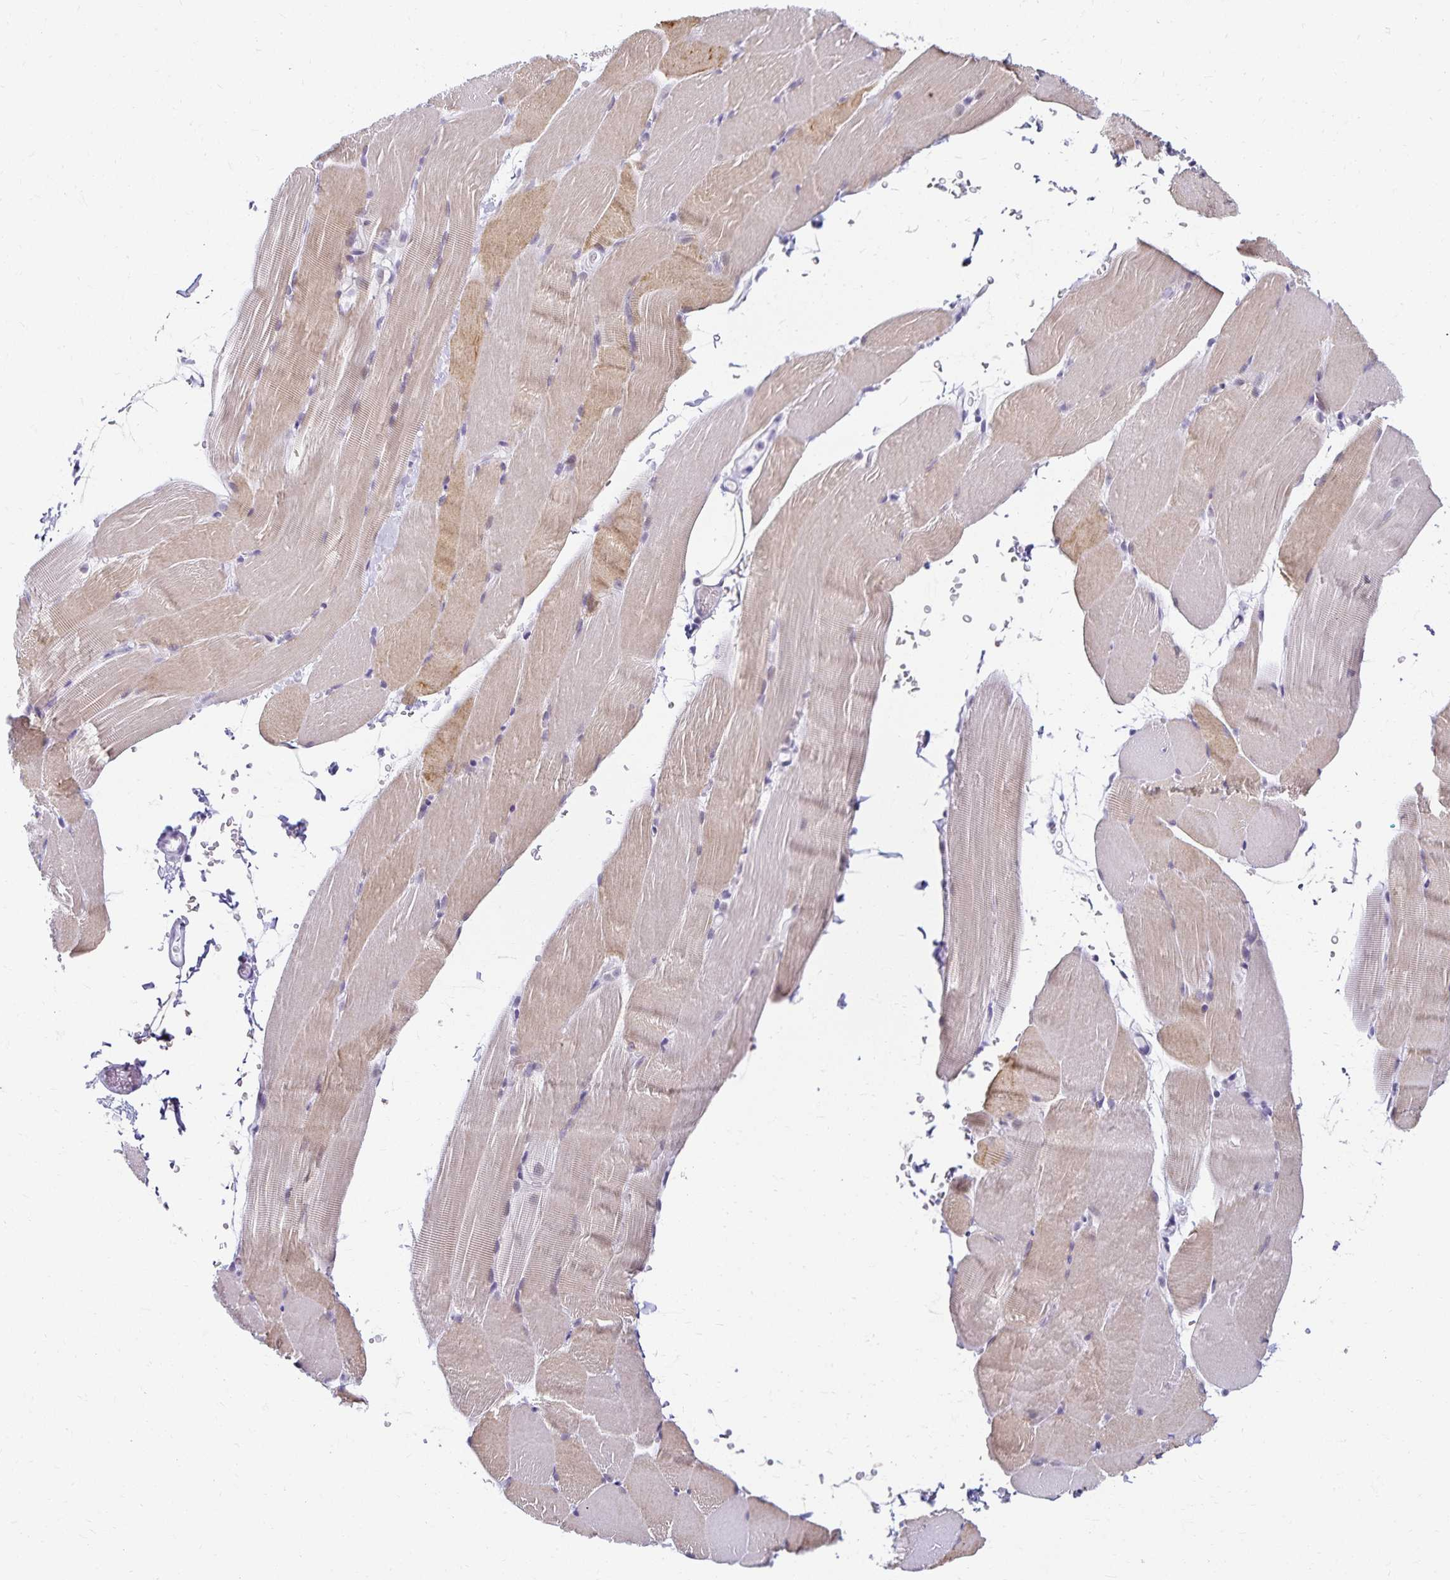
{"staining": {"intensity": "weak", "quantity": "25%-75%", "location": "cytoplasmic/membranous"}, "tissue": "skeletal muscle", "cell_type": "Myocytes", "image_type": "normal", "snomed": [{"axis": "morphology", "description": "Normal tissue, NOS"}, {"axis": "topography", "description": "Skeletal muscle"}], "caption": "Protein expression analysis of normal human skeletal muscle reveals weak cytoplasmic/membranous positivity in approximately 25%-75% of myocytes. (IHC, brightfield microscopy, high magnification).", "gene": "C20orf85", "patient": {"sex": "female", "age": 37}}